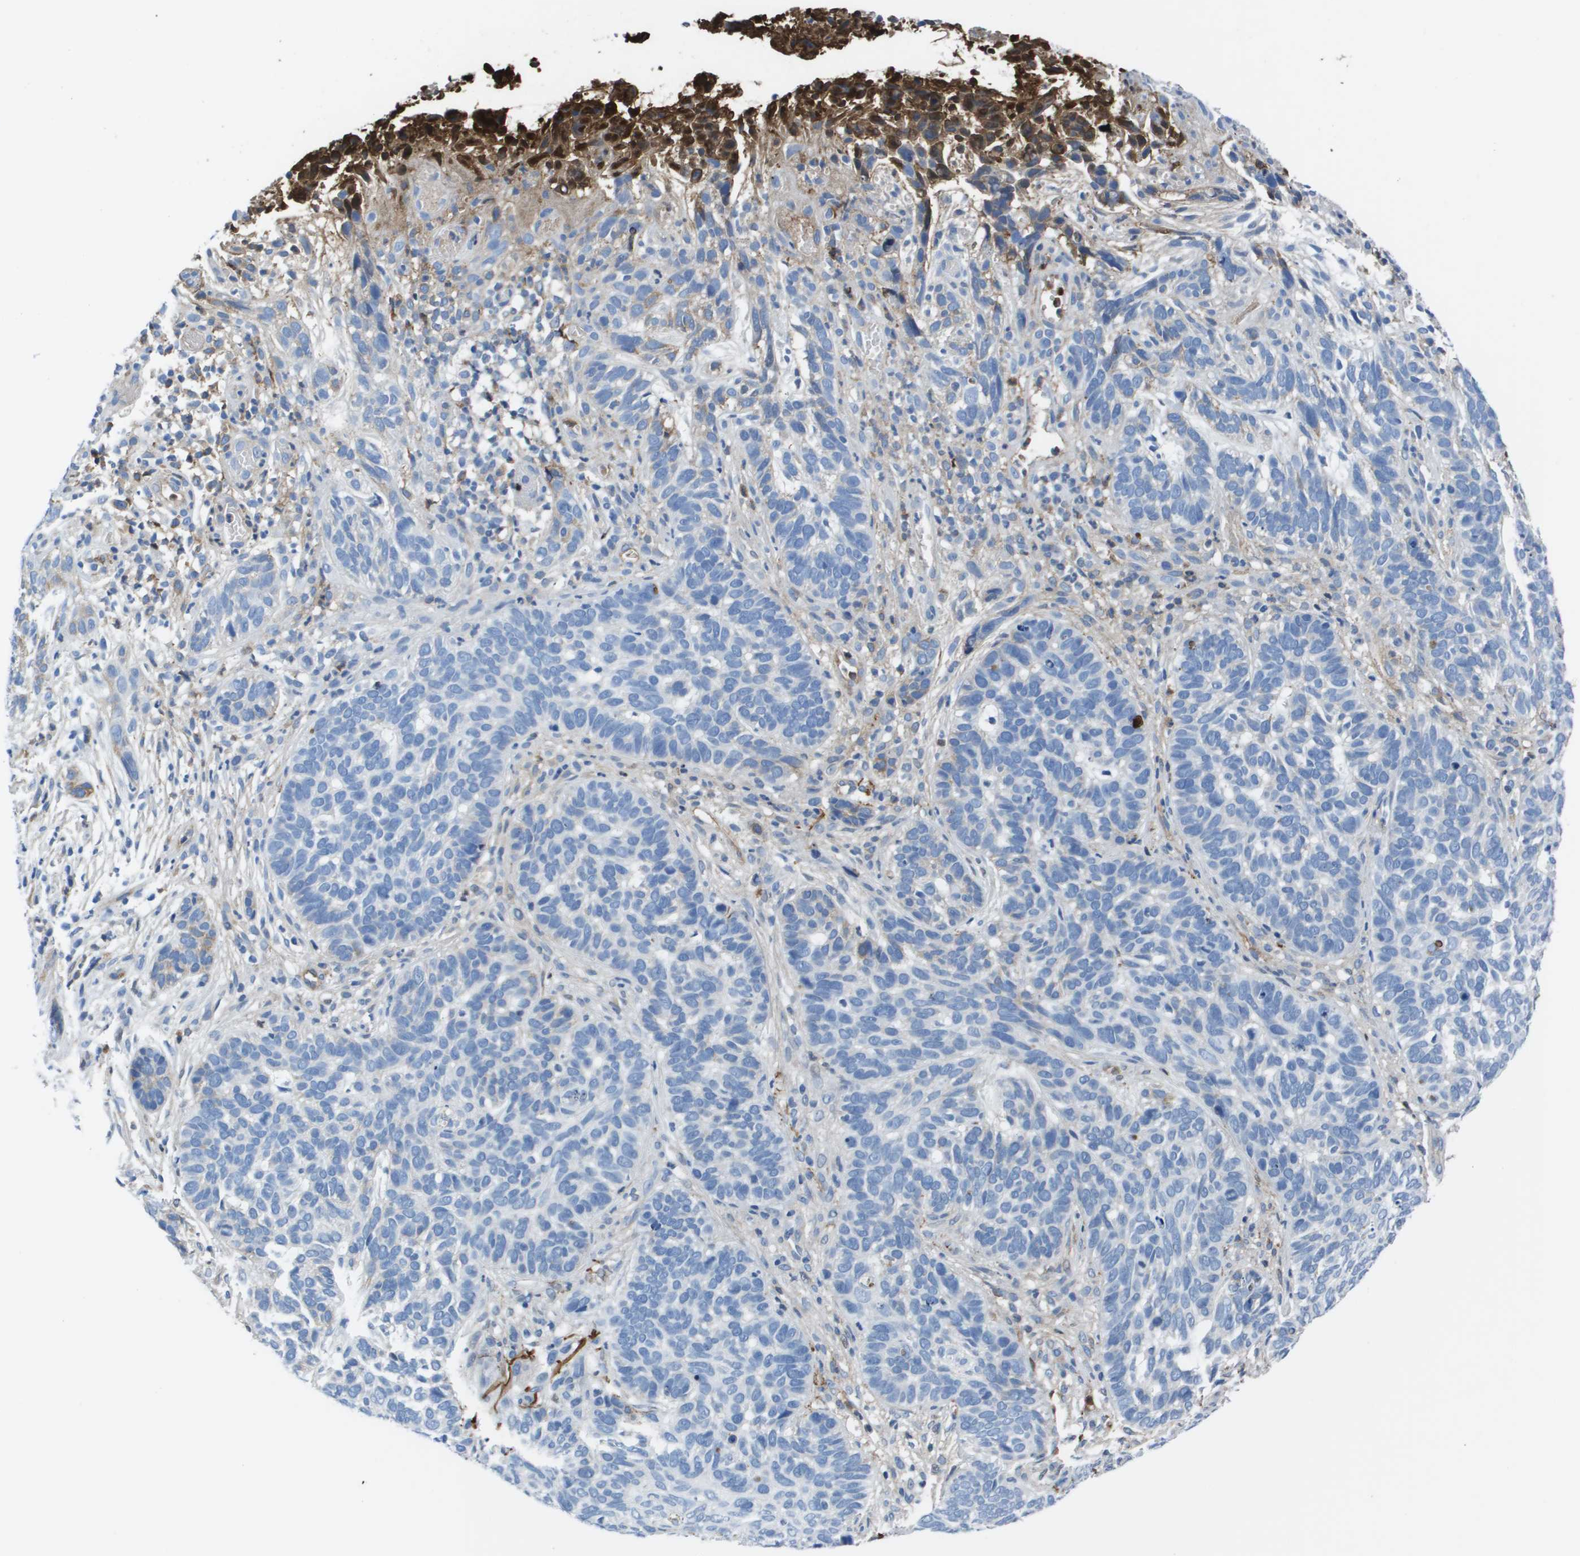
{"staining": {"intensity": "negative", "quantity": "none", "location": "none"}, "tissue": "skin cancer", "cell_type": "Tumor cells", "image_type": "cancer", "snomed": [{"axis": "morphology", "description": "Basal cell carcinoma"}, {"axis": "topography", "description": "Skin"}], "caption": "An immunohistochemistry micrograph of basal cell carcinoma (skin) is shown. There is no staining in tumor cells of basal cell carcinoma (skin).", "gene": "VTN", "patient": {"sex": "male", "age": 87}}